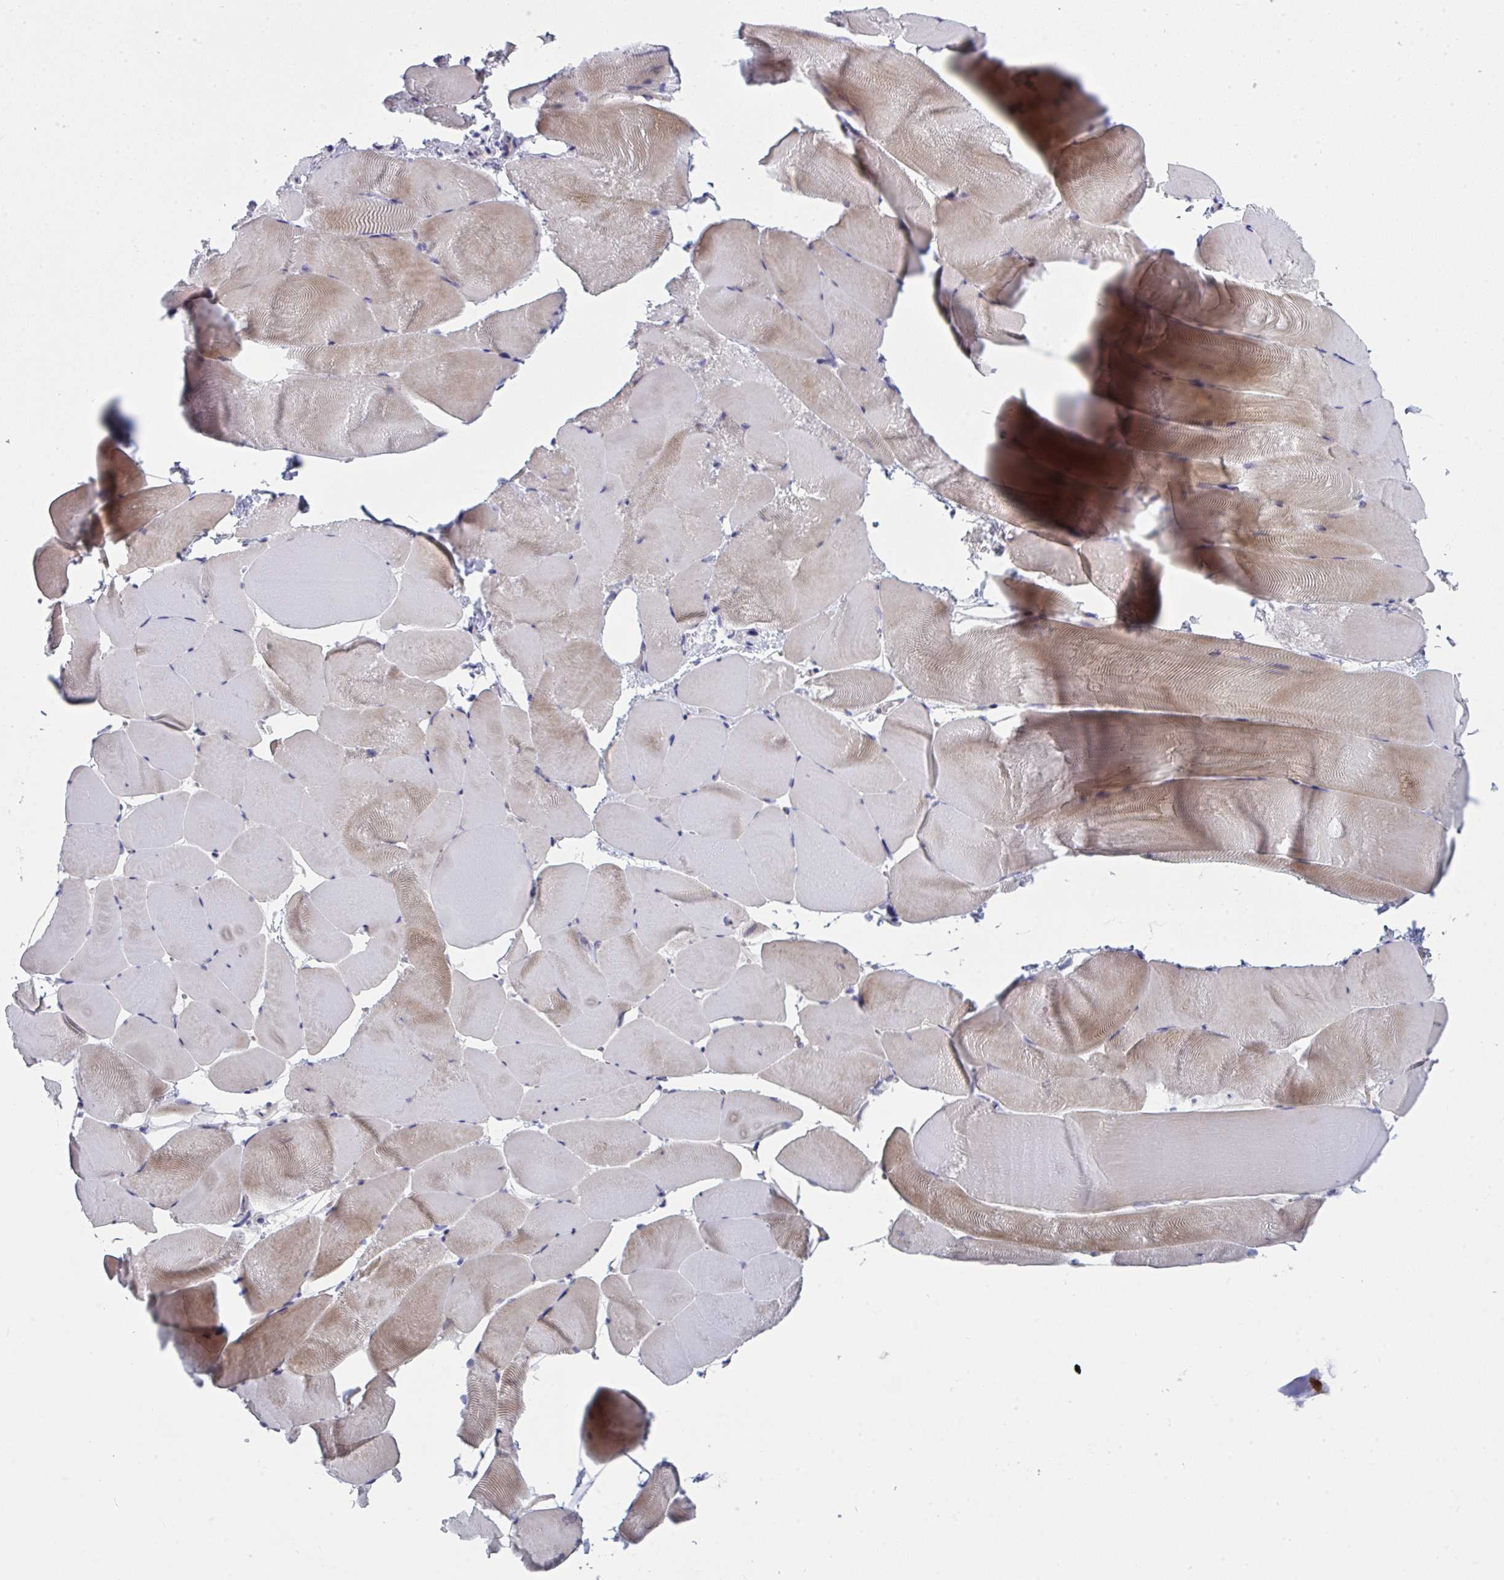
{"staining": {"intensity": "moderate", "quantity": "<25%", "location": "cytoplasmic/membranous"}, "tissue": "skeletal muscle", "cell_type": "Myocytes", "image_type": "normal", "snomed": [{"axis": "morphology", "description": "Normal tissue, NOS"}, {"axis": "topography", "description": "Skeletal muscle"}], "caption": "A high-resolution histopathology image shows IHC staining of benign skeletal muscle, which shows moderate cytoplasmic/membranous staining in about <25% of myocytes.", "gene": "AOC2", "patient": {"sex": "female", "age": 64}}